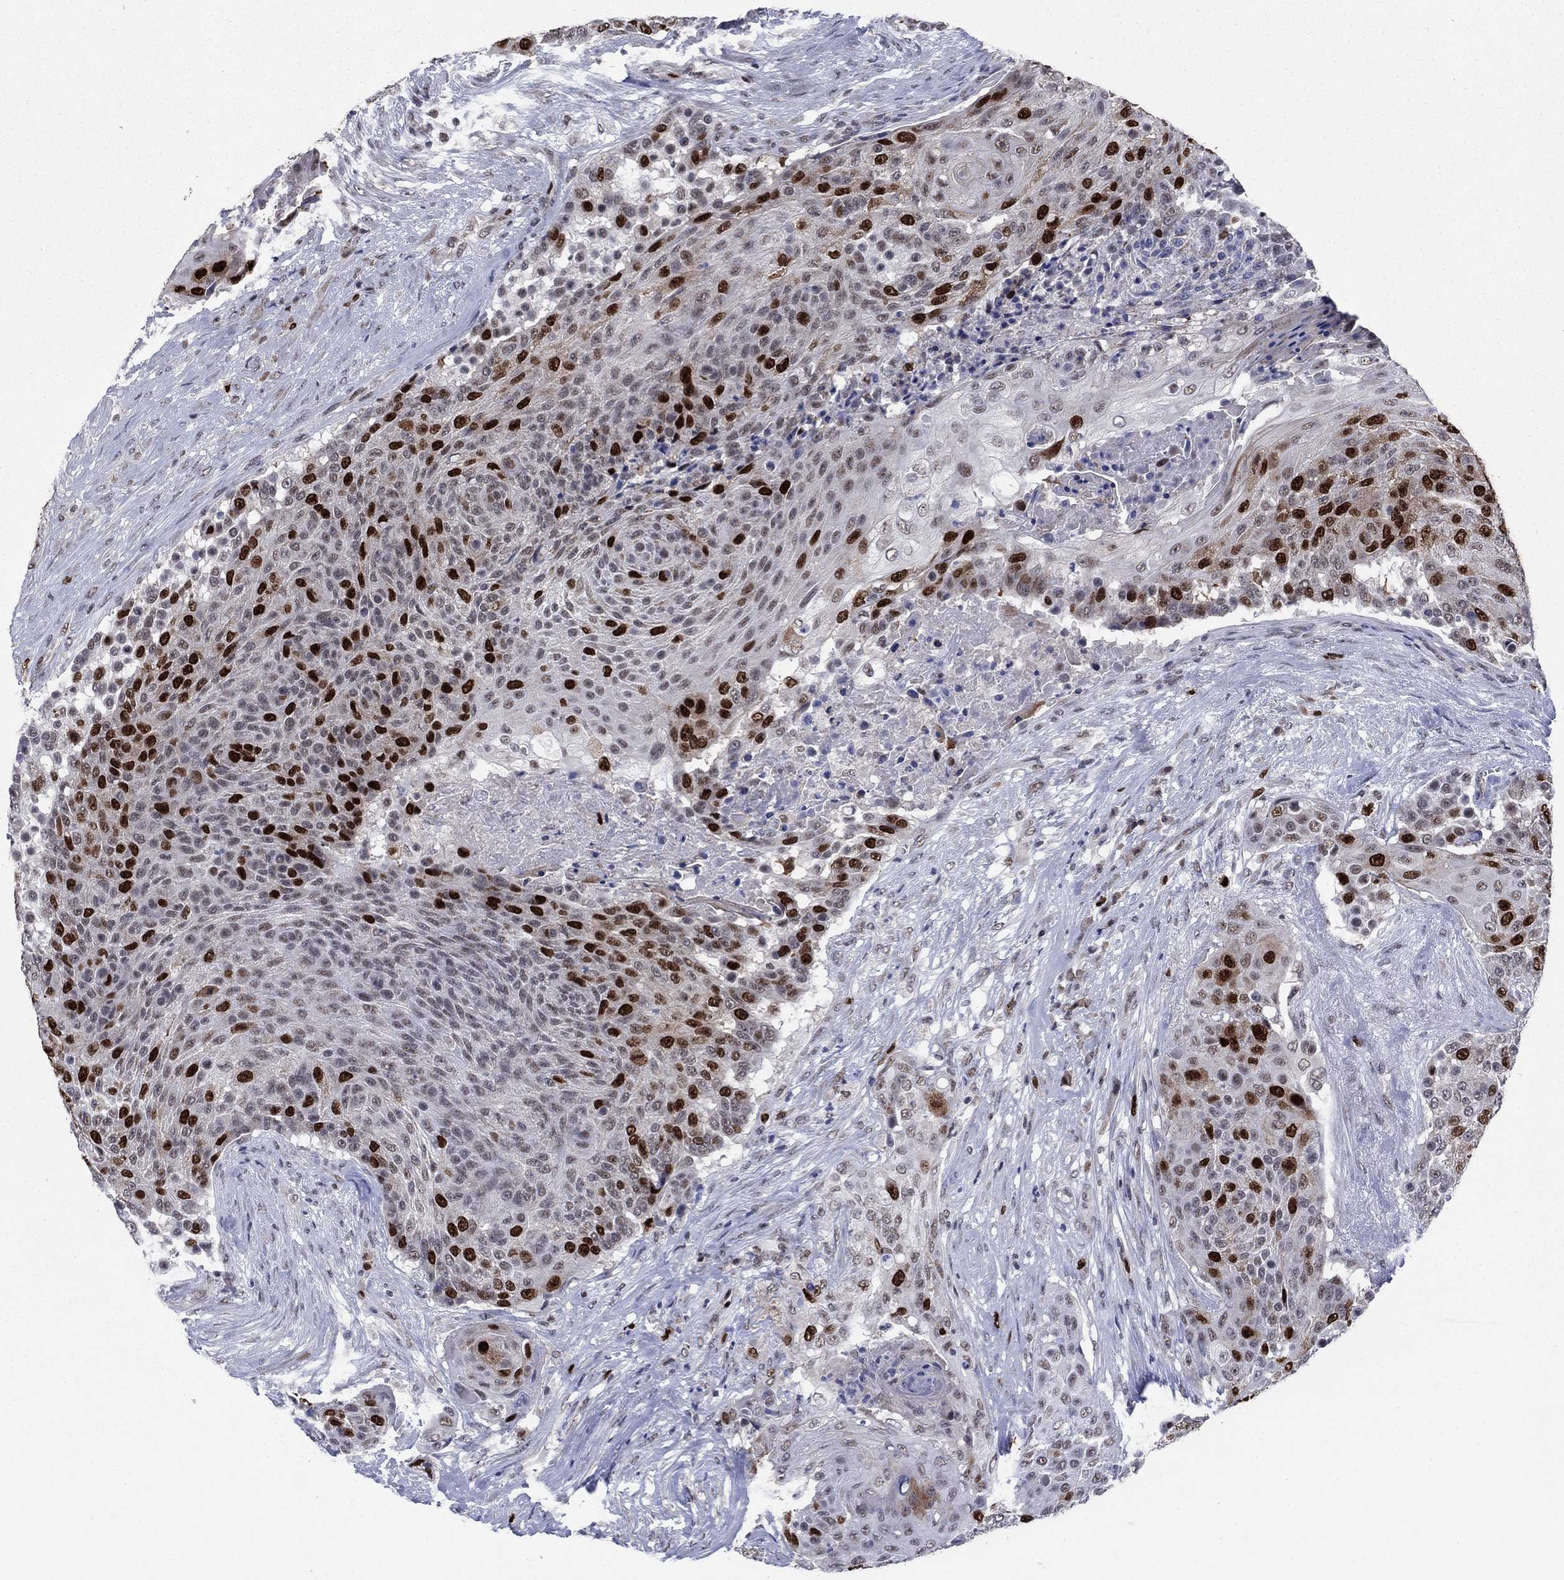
{"staining": {"intensity": "strong", "quantity": "25%-75%", "location": "nuclear"}, "tissue": "urothelial cancer", "cell_type": "Tumor cells", "image_type": "cancer", "snomed": [{"axis": "morphology", "description": "Urothelial carcinoma, High grade"}, {"axis": "topography", "description": "Urinary bladder"}], "caption": "Protein staining of high-grade urothelial carcinoma tissue displays strong nuclear positivity in about 25%-75% of tumor cells. (DAB IHC, brown staining for protein, blue staining for nuclei).", "gene": "CDCA5", "patient": {"sex": "female", "age": 63}}